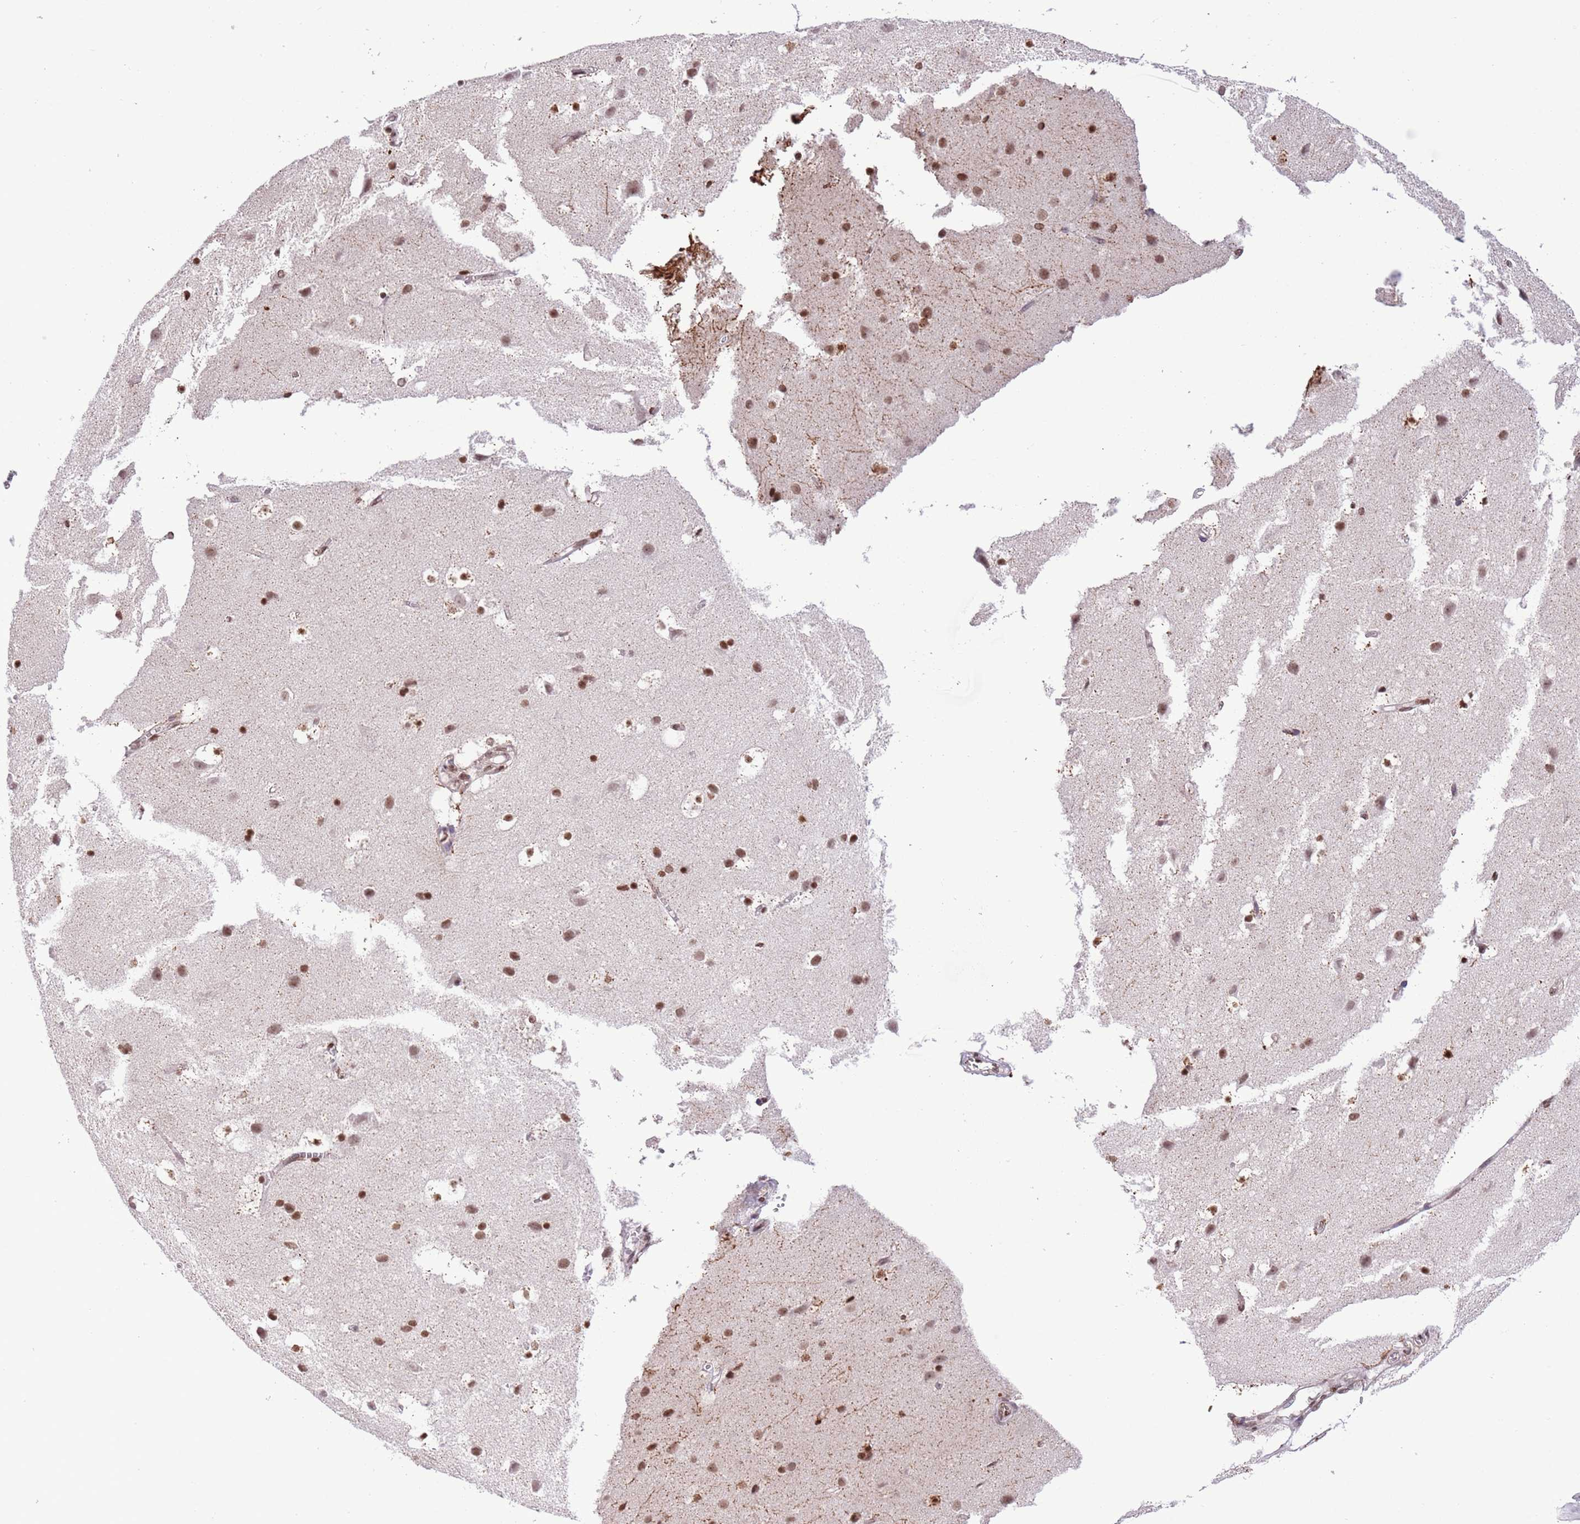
{"staining": {"intensity": "moderate", "quantity": ">75%", "location": "nuclear"}, "tissue": "cerebral cortex", "cell_type": "Endothelial cells", "image_type": "normal", "snomed": [{"axis": "morphology", "description": "Normal tissue, NOS"}, {"axis": "topography", "description": "Cerebral cortex"}], "caption": "Immunohistochemical staining of benign human cerebral cortex exhibits >75% levels of moderate nuclear protein expression in about >75% of endothelial cells.", "gene": "NRIP1", "patient": {"sex": "male", "age": 54}}